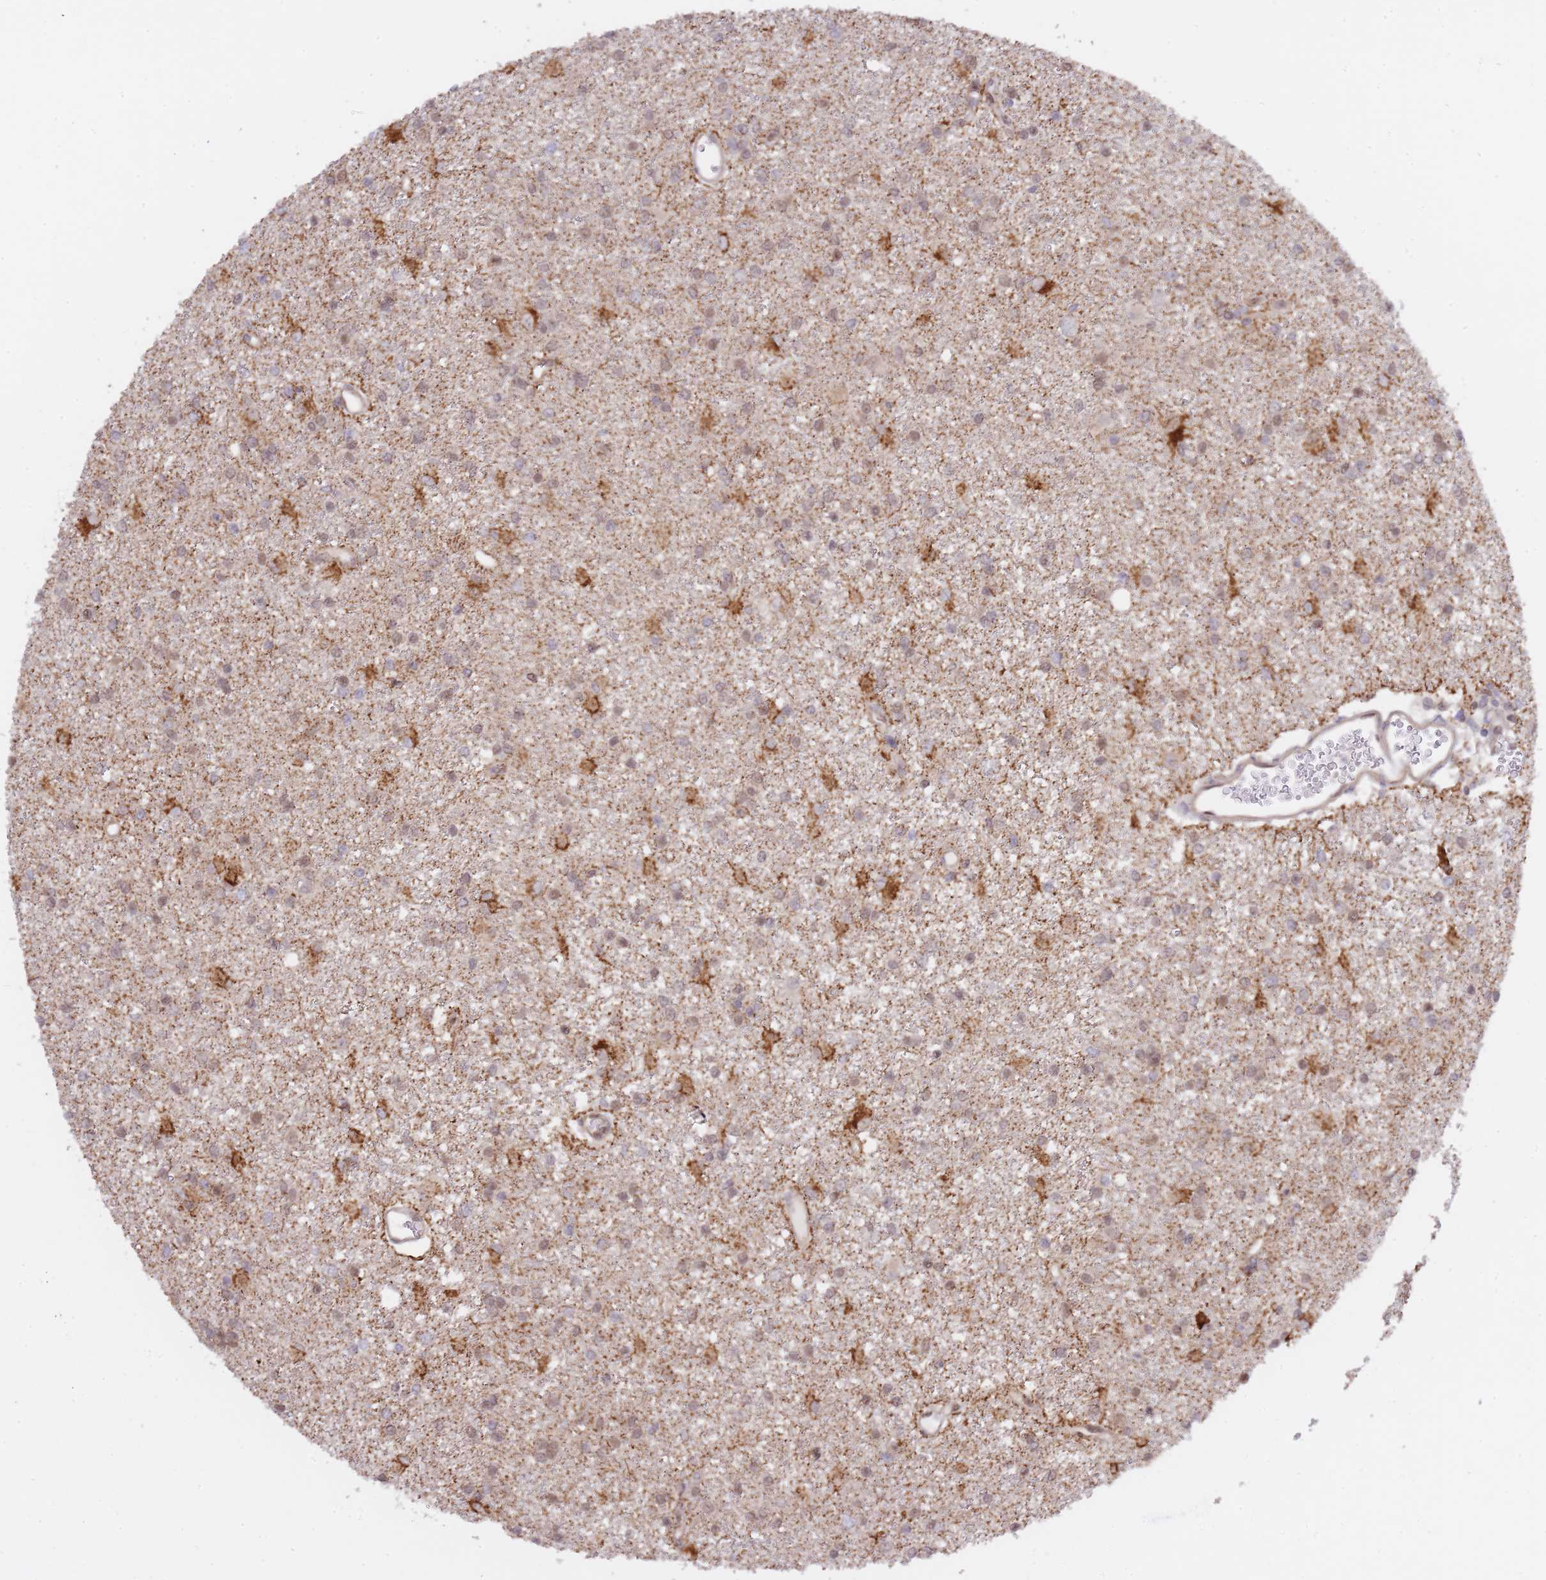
{"staining": {"intensity": "negative", "quantity": "none", "location": "none"}, "tissue": "glioma", "cell_type": "Tumor cells", "image_type": "cancer", "snomed": [{"axis": "morphology", "description": "Glioma, malignant, High grade"}, {"axis": "topography", "description": "Brain"}], "caption": "Immunohistochemistry (IHC) micrograph of neoplastic tissue: malignant glioma (high-grade) stained with DAB (3,3'-diaminobenzidine) exhibits no significant protein expression in tumor cells.", "gene": "NSFL1C", "patient": {"sex": "female", "age": 50}}